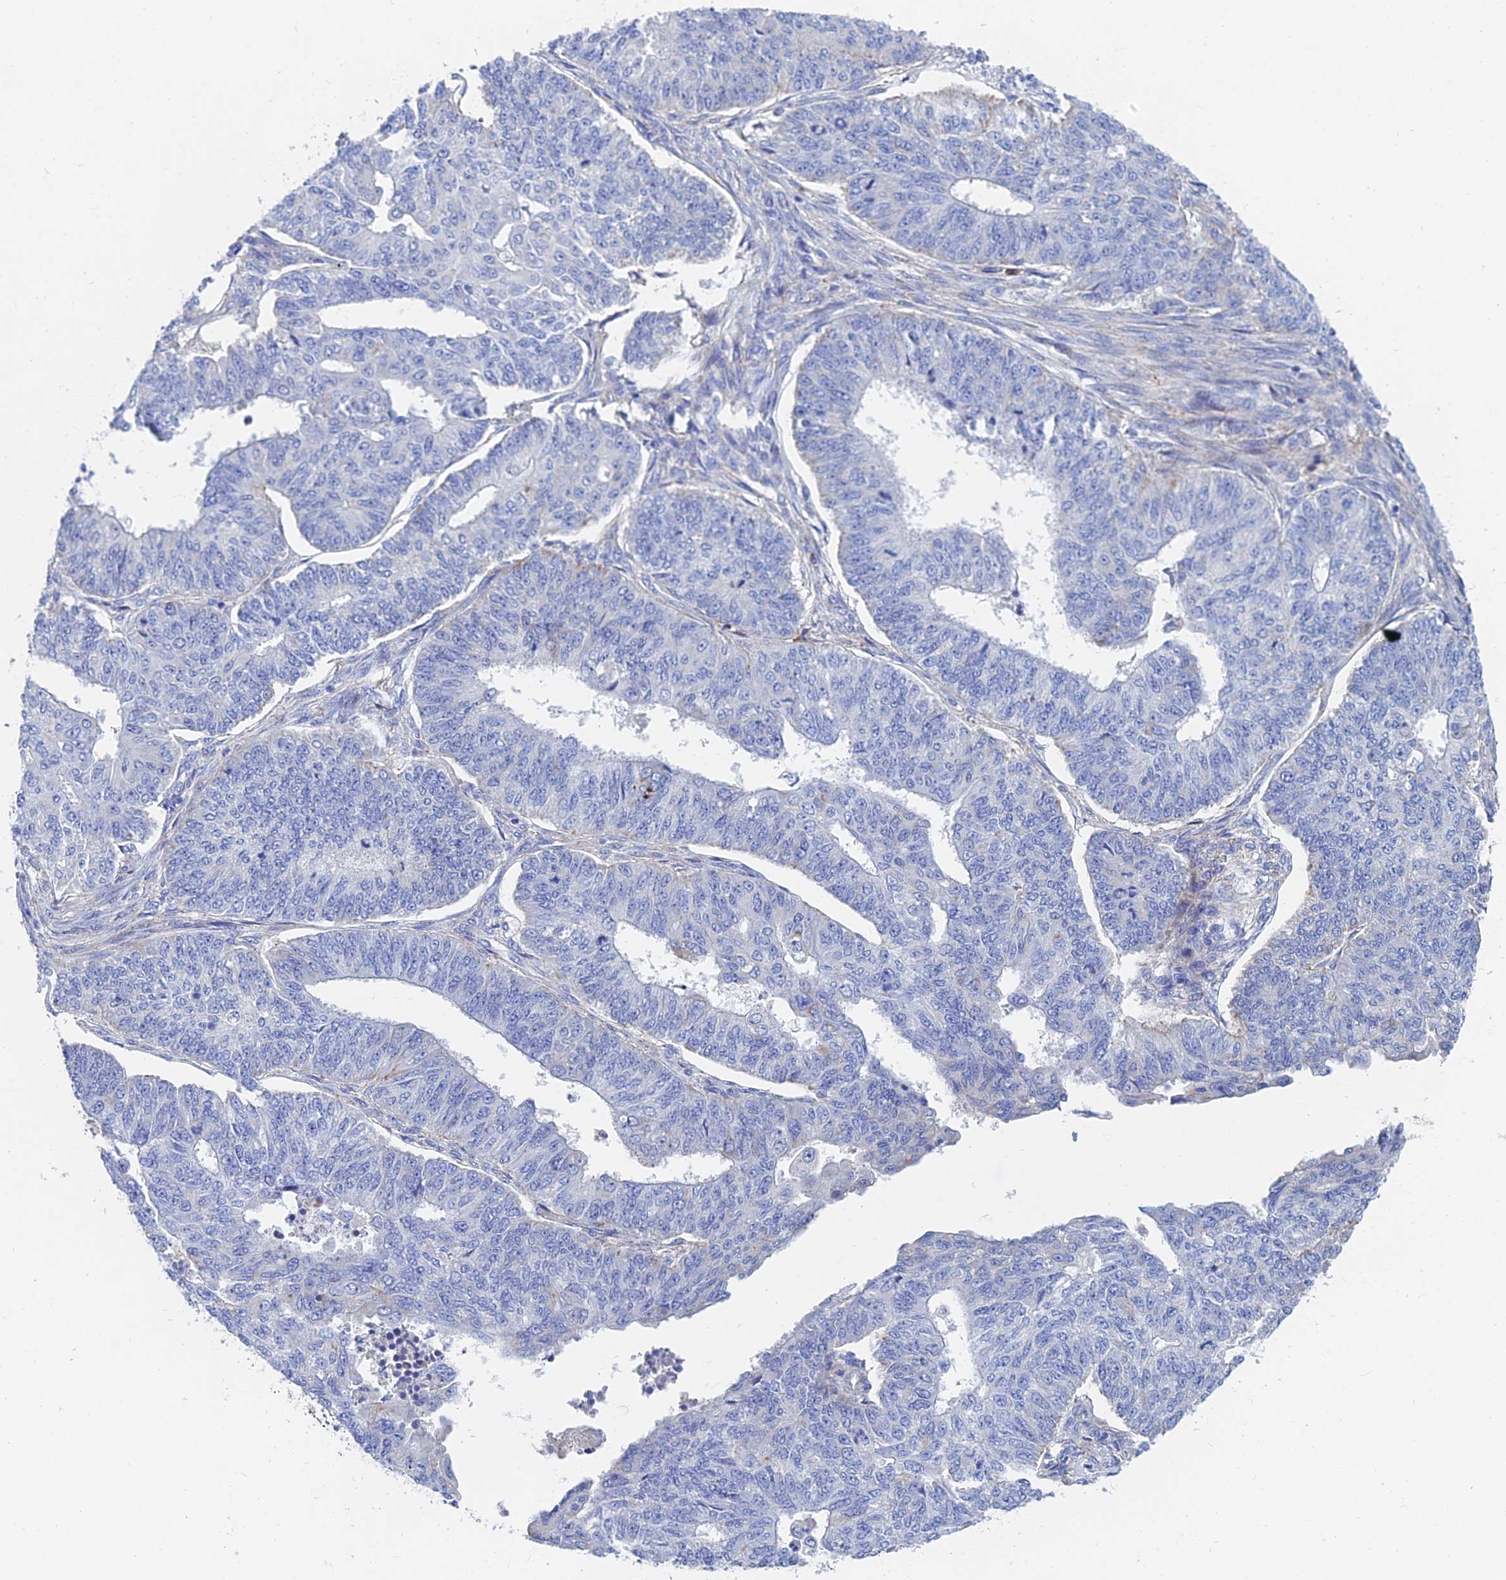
{"staining": {"intensity": "weak", "quantity": "<25%", "location": "cytoplasmic/membranous"}, "tissue": "endometrial cancer", "cell_type": "Tumor cells", "image_type": "cancer", "snomed": [{"axis": "morphology", "description": "Adenocarcinoma, NOS"}, {"axis": "topography", "description": "Endometrium"}], "caption": "Immunohistochemistry (IHC) of endometrial adenocarcinoma reveals no positivity in tumor cells.", "gene": "SPNS1", "patient": {"sex": "female", "age": 32}}